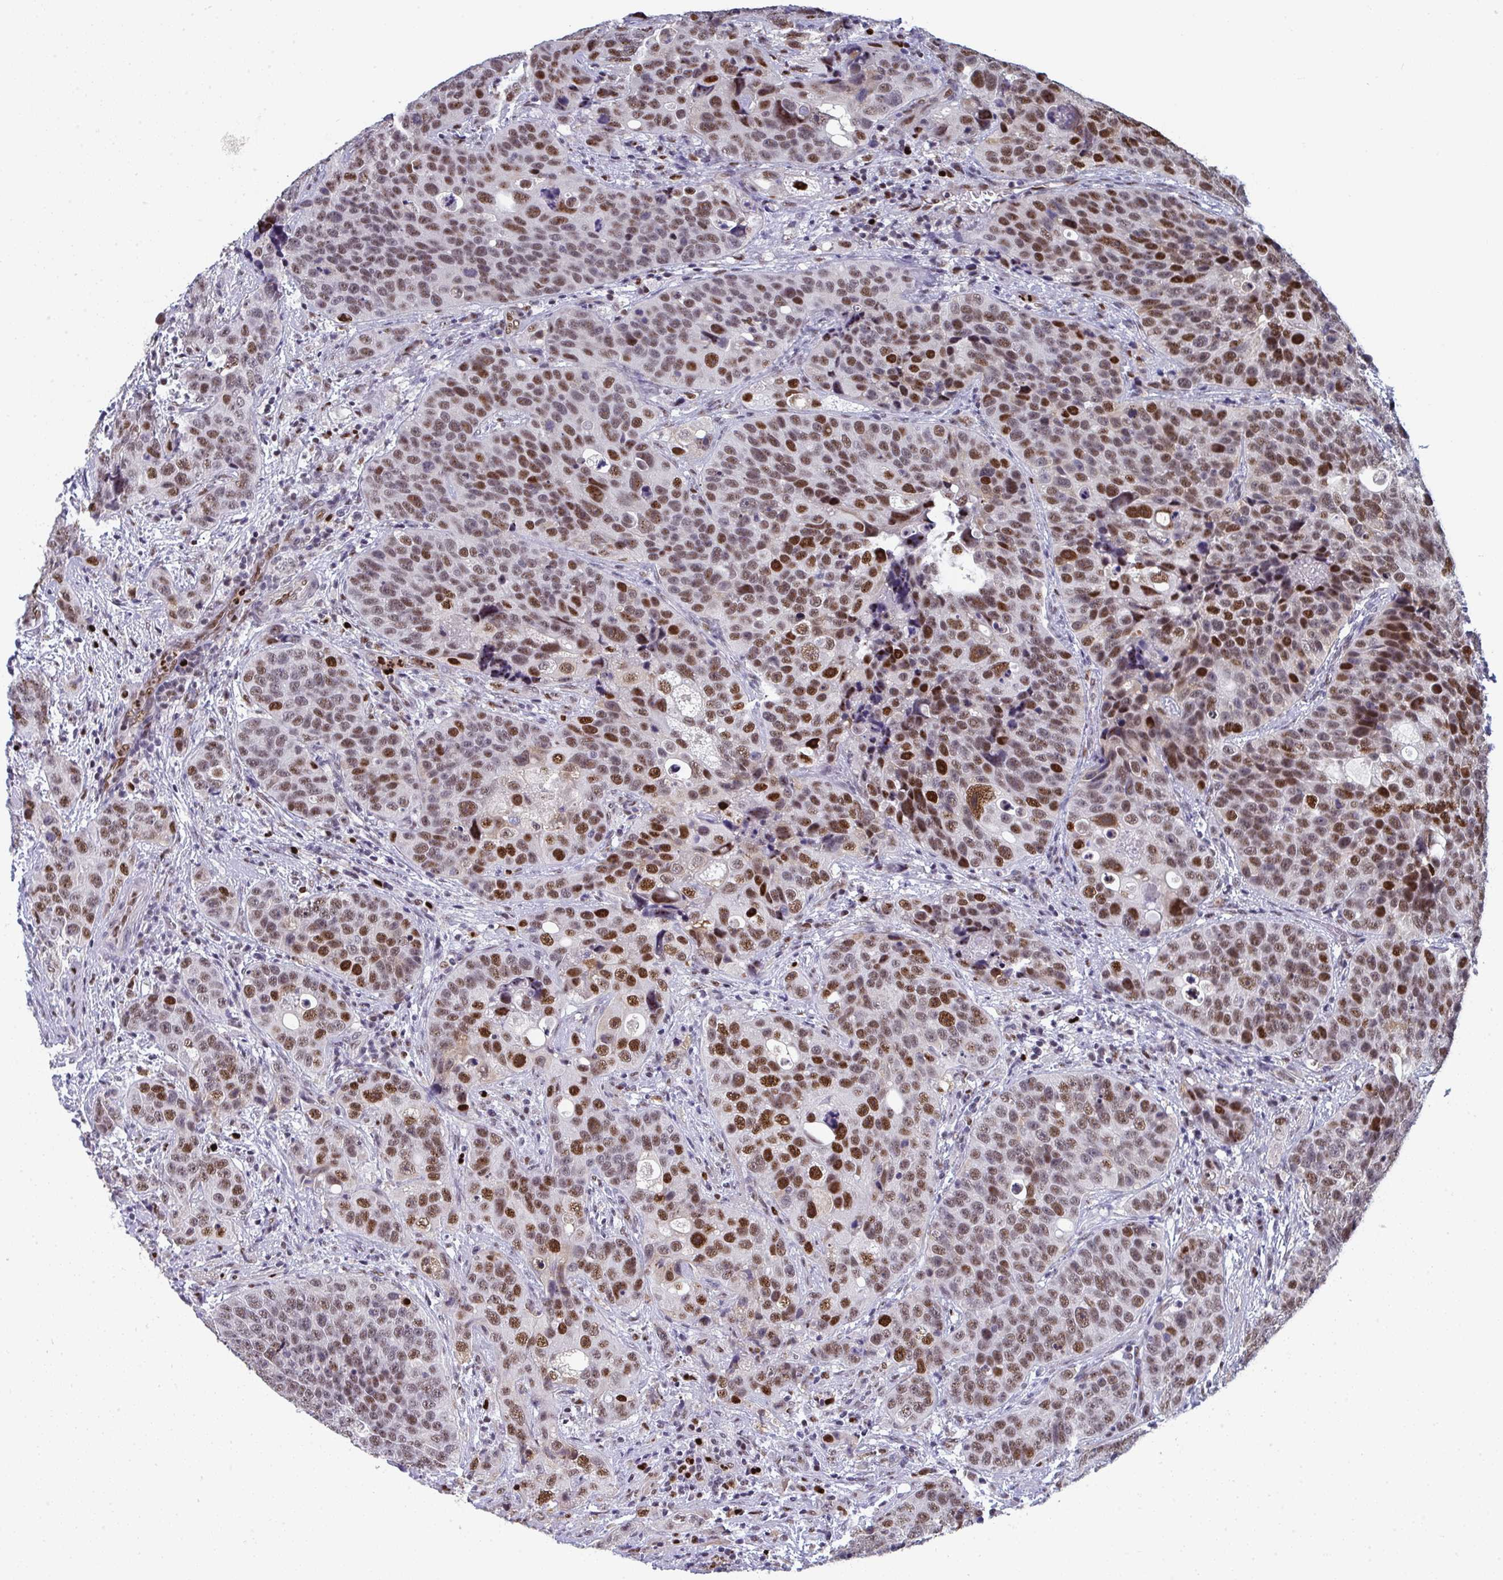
{"staining": {"intensity": "moderate", "quantity": ">75%", "location": "nuclear"}, "tissue": "urothelial cancer", "cell_type": "Tumor cells", "image_type": "cancer", "snomed": [{"axis": "morphology", "description": "Urothelial carcinoma, NOS"}, {"axis": "topography", "description": "Urinary bladder"}], "caption": "DAB (3,3'-diaminobenzidine) immunohistochemical staining of urothelial cancer demonstrates moderate nuclear protein positivity in about >75% of tumor cells.", "gene": "JDP2", "patient": {"sex": "male", "age": 52}}